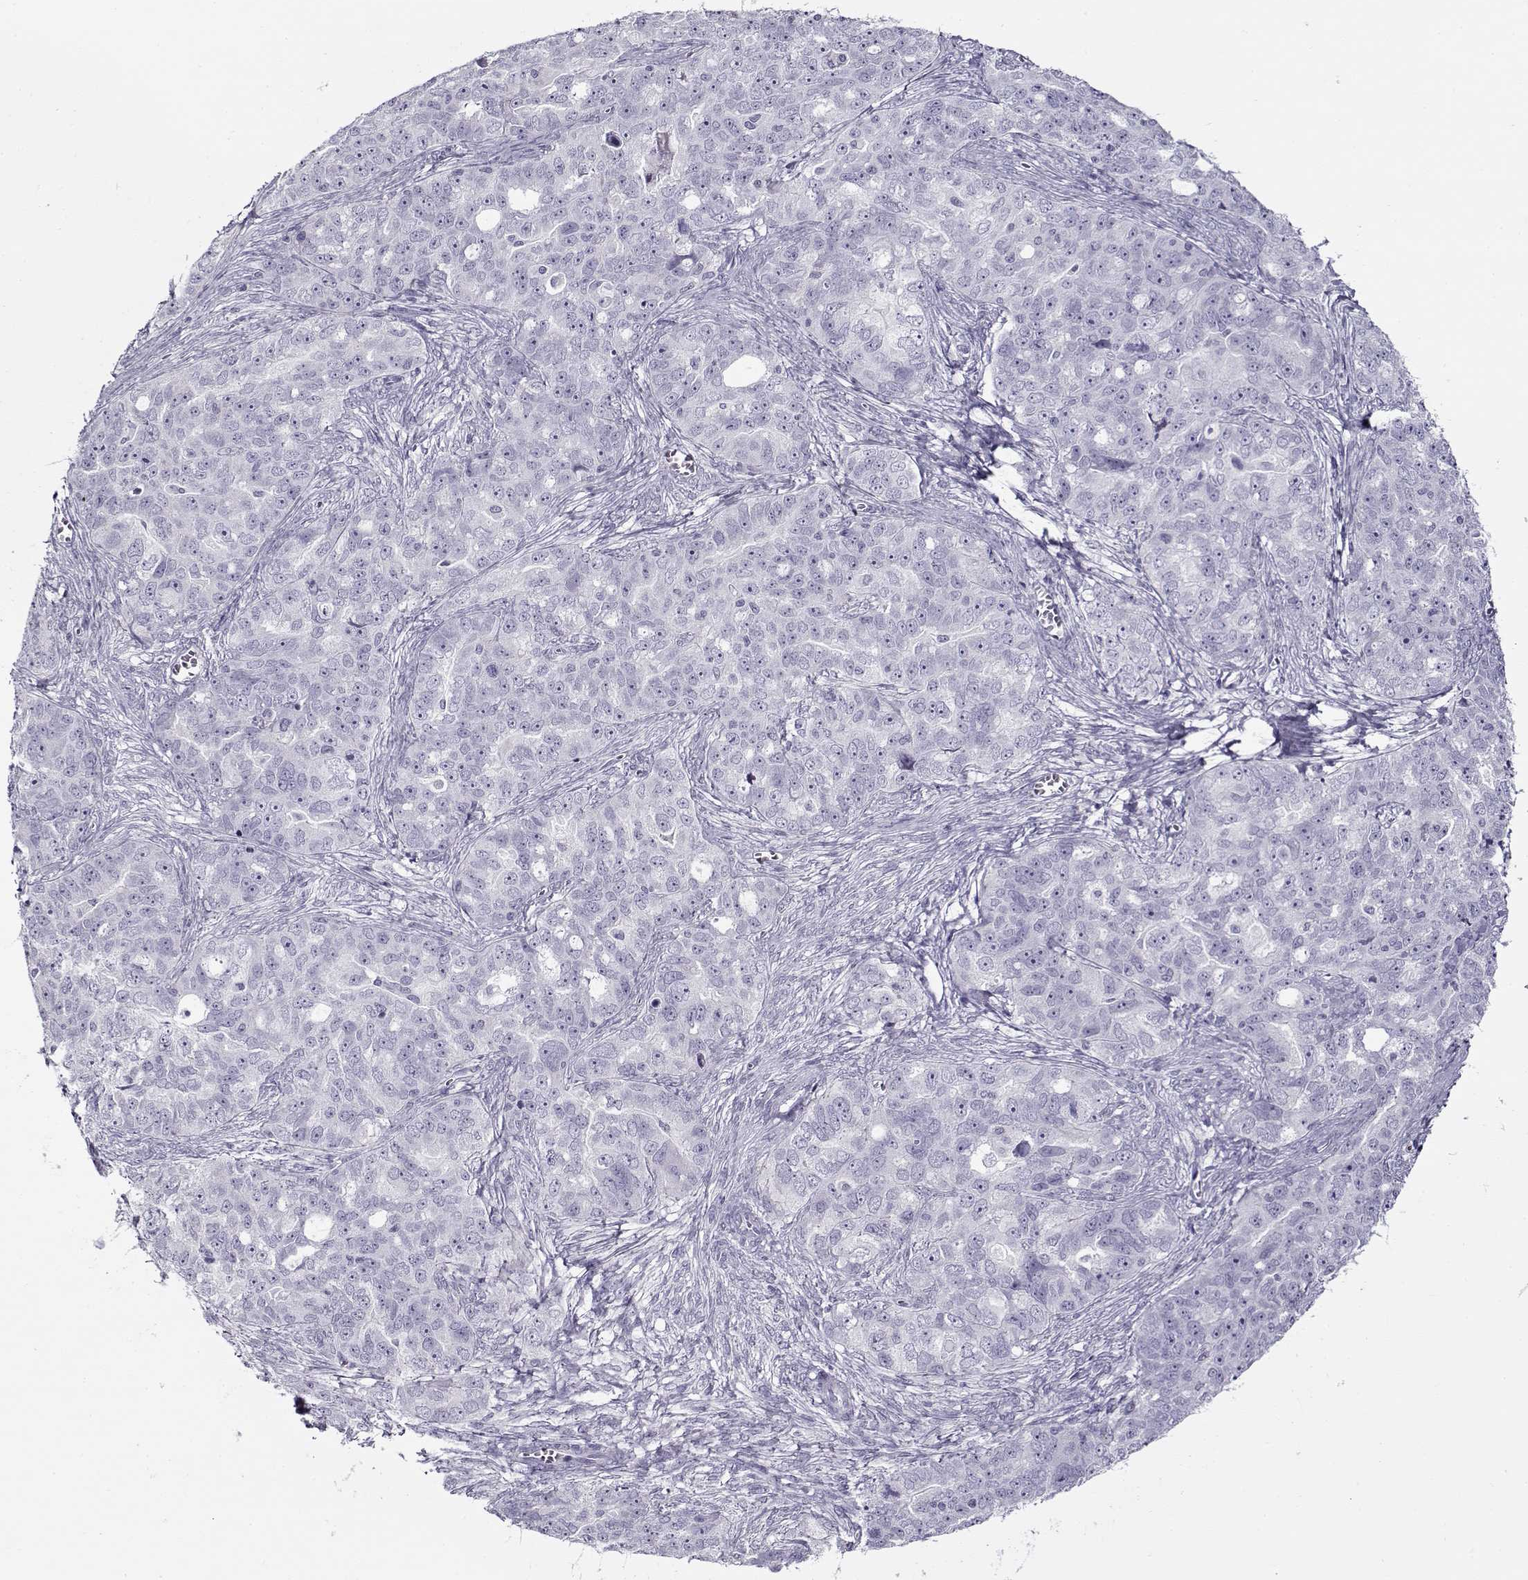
{"staining": {"intensity": "negative", "quantity": "none", "location": "none"}, "tissue": "ovarian cancer", "cell_type": "Tumor cells", "image_type": "cancer", "snomed": [{"axis": "morphology", "description": "Cystadenocarcinoma, serous, NOS"}, {"axis": "topography", "description": "Ovary"}], "caption": "IHC photomicrograph of ovarian cancer (serous cystadenocarcinoma) stained for a protein (brown), which displays no positivity in tumor cells. (DAB (3,3'-diaminobenzidine) immunohistochemistry, high magnification).", "gene": "GAGE2A", "patient": {"sex": "female", "age": 51}}